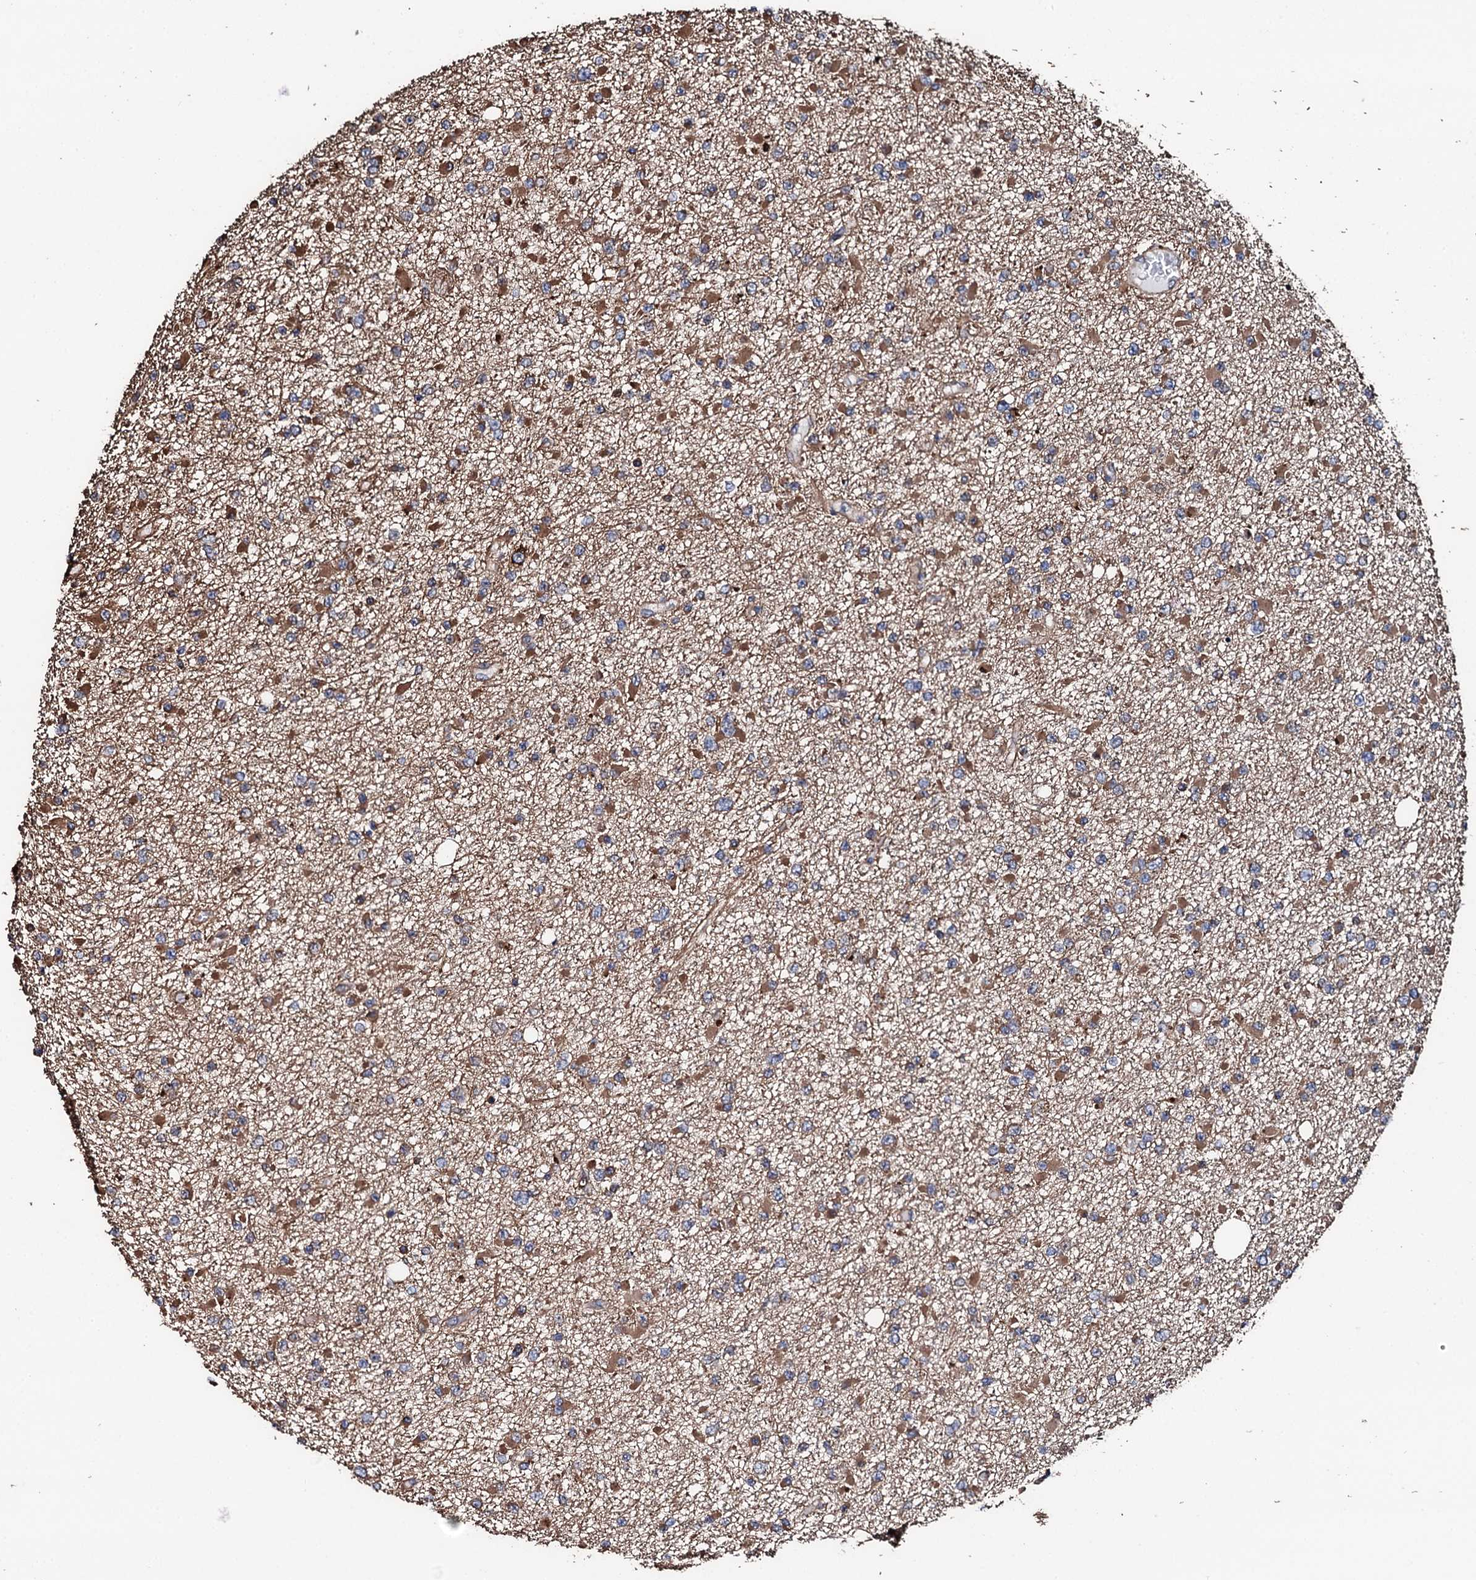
{"staining": {"intensity": "moderate", "quantity": "25%-75%", "location": "cytoplasmic/membranous"}, "tissue": "glioma", "cell_type": "Tumor cells", "image_type": "cancer", "snomed": [{"axis": "morphology", "description": "Glioma, malignant, Low grade"}, {"axis": "topography", "description": "Brain"}], "caption": "Brown immunohistochemical staining in glioma shows moderate cytoplasmic/membranous staining in about 25%-75% of tumor cells.", "gene": "CKAP5", "patient": {"sex": "female", "age": 22}}